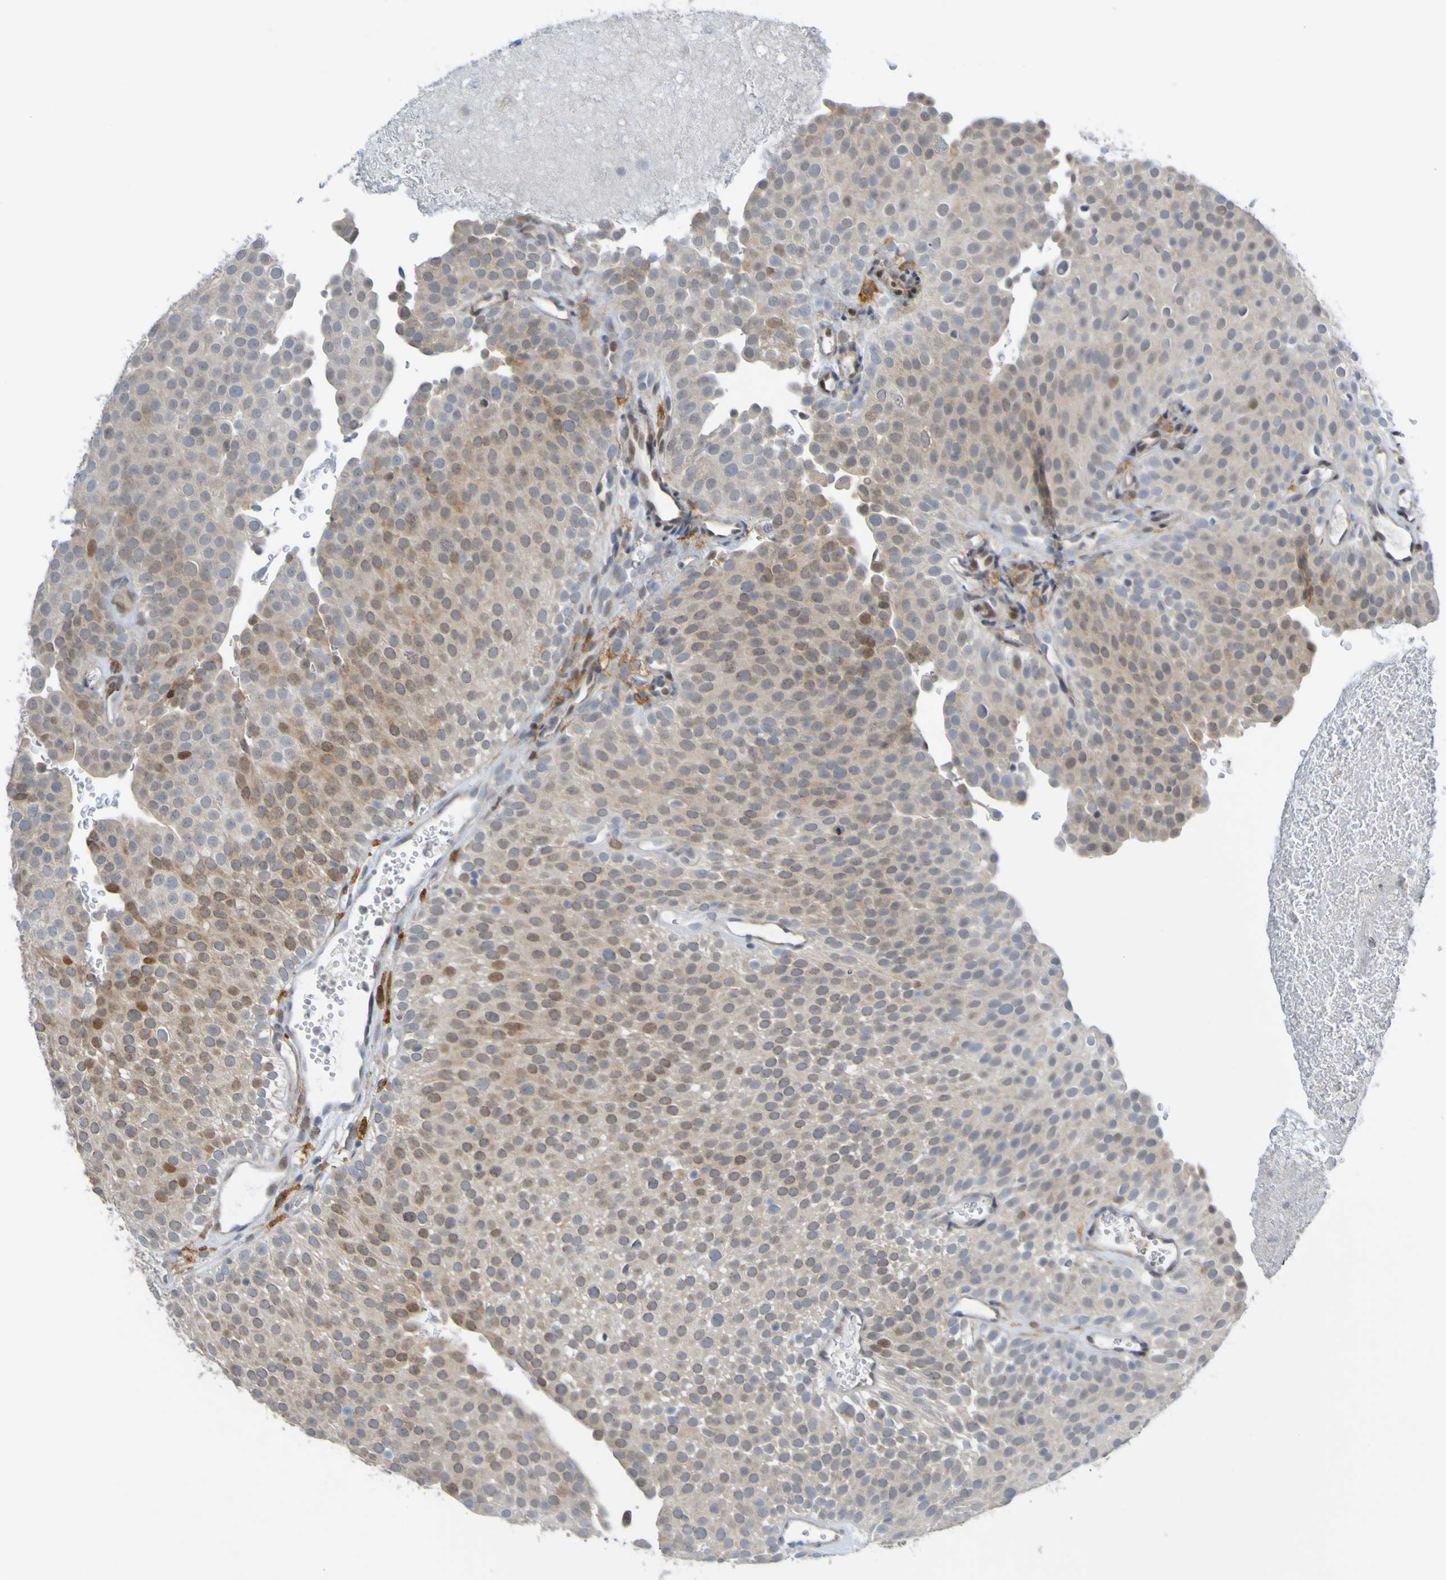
{"staining": {"intensity": "weak", "quantity": "25%-75%", "location": "cytoplasmic/membranous"}, "tissue": "urothelial cancer", "cell_type": "Tumor cells", "image_type": "cancer", "snomed": [{"axis": "morphology", "description": "Urothelial carcinoma, Low grade"}, {"axis": "topography", "description": "Urinary bladder"}], "caption": "Weak cytoplasmic/membranous positivity is identified in approximately 25%-75% of tumor cells in urothelial carcinoma (low-grade).", "gene": "LILRB5", "patient": {"sex": "male", "age": 78}}